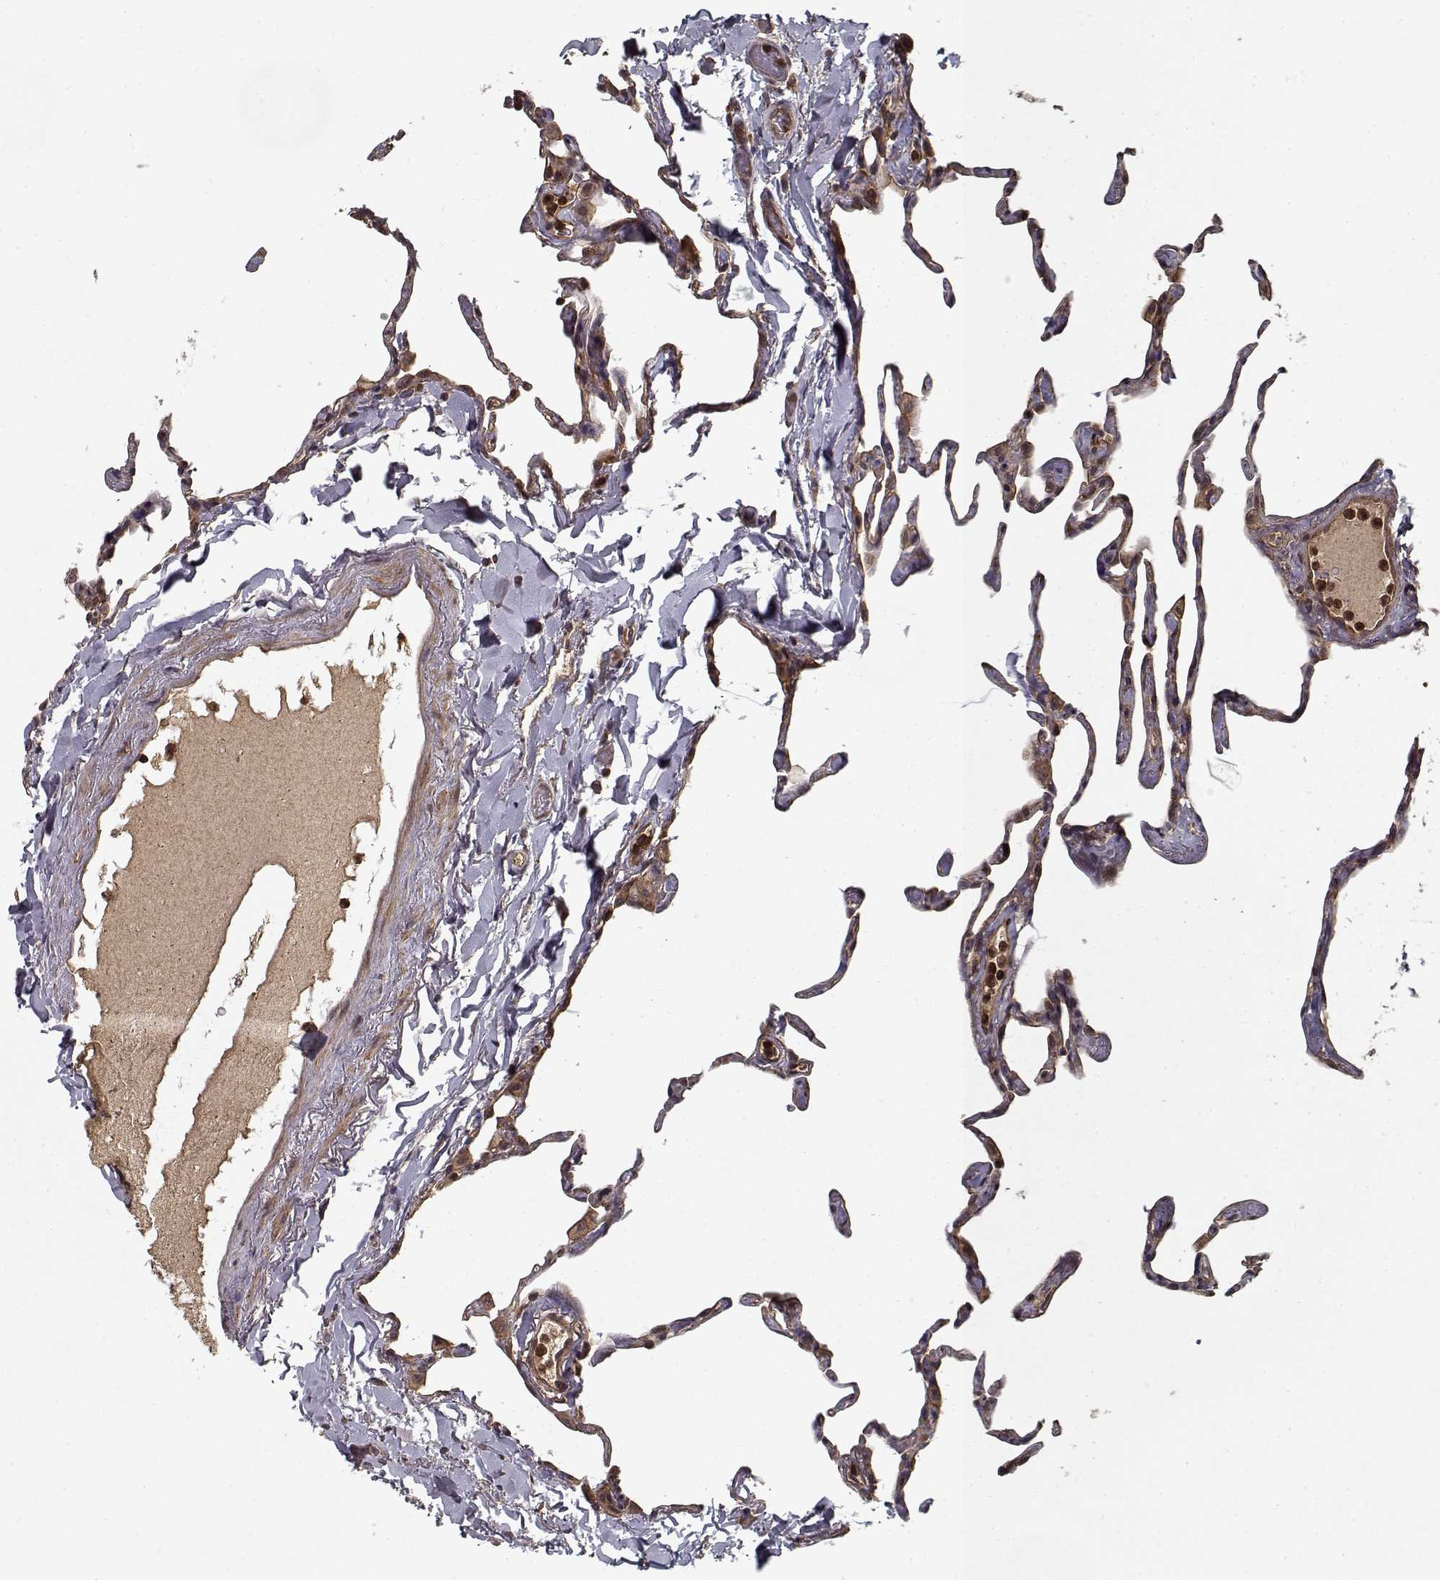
{"staining": {"intensity": "moderate", "quantity": "25%-75%", "location": "cytoplasmic/membranous"}, "tissue": "lung", "cell_type": "Alveolar cells", "image_type": "normal", "snomed": [{"axis": "morphology", "description": "Normal tissue, NOS"}, {"axis": "topography", "description": "Lung"}], "caption": "Lung stained with DAB (3,3'-diaminobenzidine) IHC reveals medium levels of moderate cytoplasmic/membranous expression in approximately 25%-75% of alveolar cells. (Brightfield microscopy of DAB IHC at high magnification).", "gene": "PPP1R12A", "patient": {"sex": "male", "age": 65}}